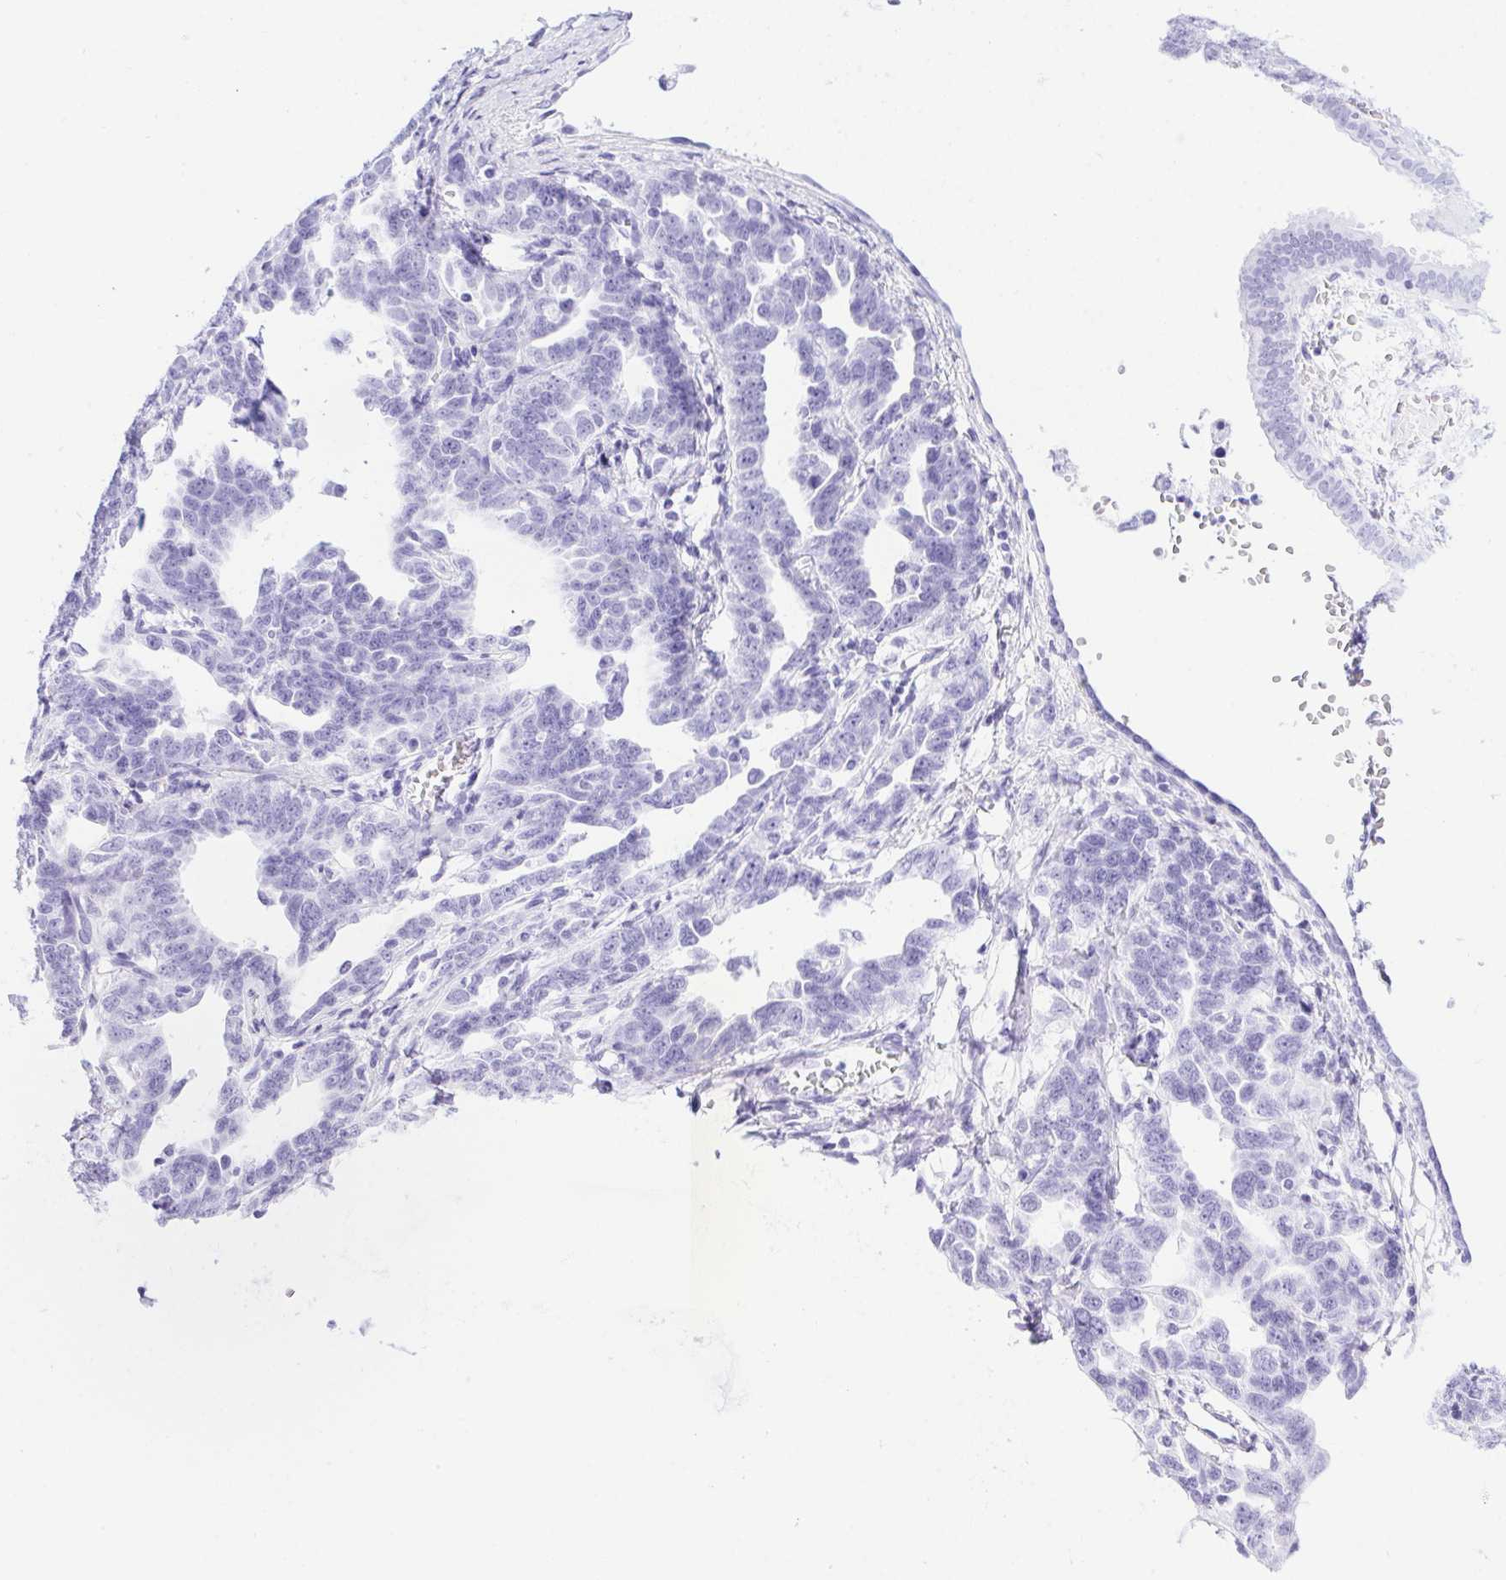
{"staining": {"intensity": "negative", "quantity": "none", "location": "none"}, "tissue": "ovarian cancer", "cell_type": "Tumor cells", "image_type": "cancer", "snomed": [{"axis": "morphology", "description": "Cystadenocarcinoma, serous, NOS"}, {"axis": "topography", "description": "Ovary"}], "caption": "An immunohistochemistry micrograph of ovarian serous cystadenocarcinoma is shown. There is no staining in tumor cells of ovarian serous cystadenocarcinoma.", "gene": "DDX17", "patient": {"sex": "female", "age": 69}}